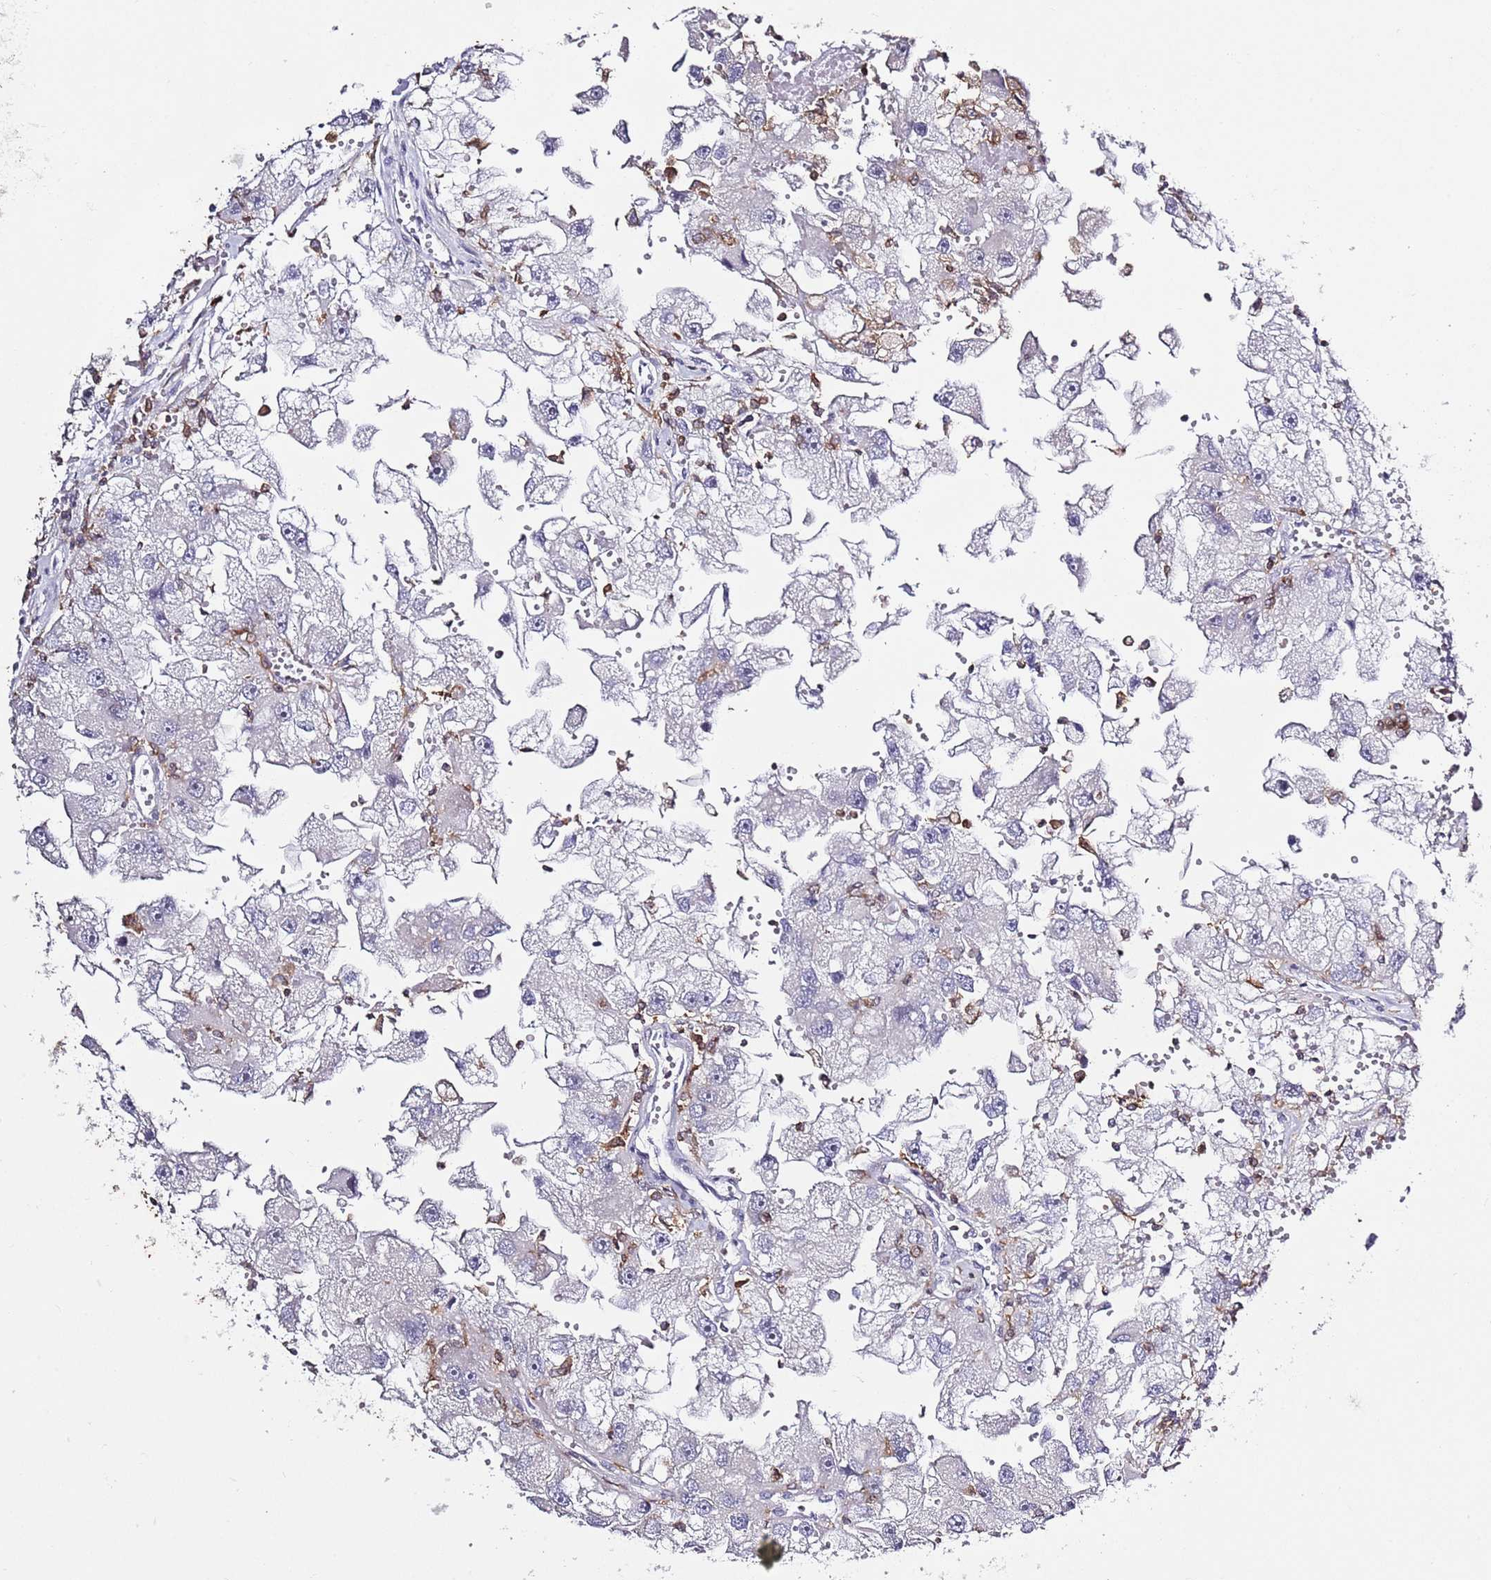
{"staining": {"intensity": "negative", "quantity": "none", "location": "none"}, "tissue": "renal cancer", "cell_type": "Tumor cells", "image_type": "cancer", "snomed": [{"axis": "morphology", "description": "Adenocarcinoma, NOS"}, {"axis": "topography", "description": "Kidney"}], "caption": "Tumor cells are negative for brown protein staining in renal cancer (adenocarcinoma).", "gene": "LPXN", "patient": {"sex": "male", "age": 63}}